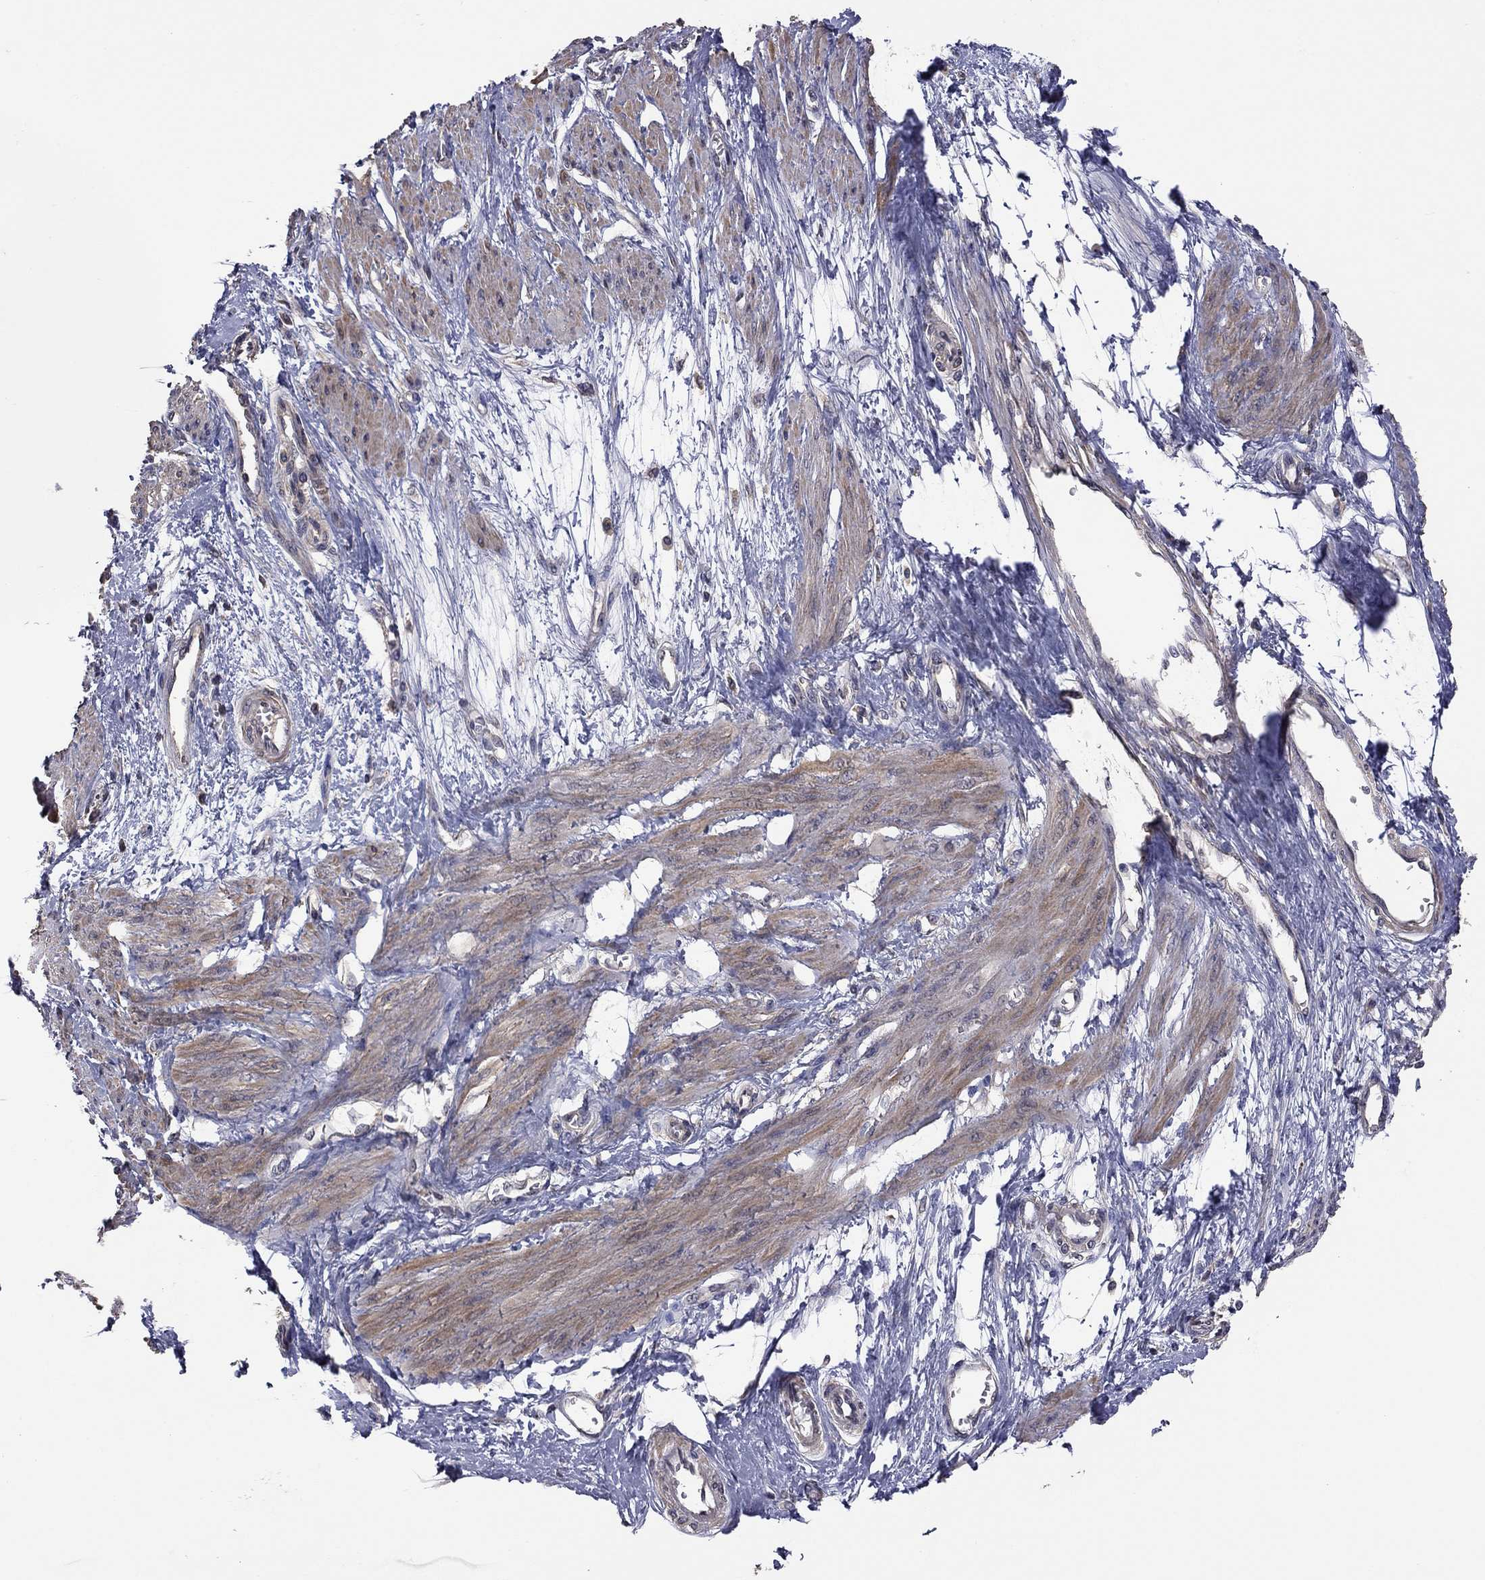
{"staining": {"intensity": "moderate", "quantity": "25%-75%", "location": "cytoplasmic/membranous"}, "tissue": "smooth muscle", "cell_type": "Smooth muscle cells", "image_type": "normal", "snomed": [{"axis": "morphology", "description": "Normal tissue, NOS"}, {"axis": "topography", "description": "Smooth muscle"}, {"axis": "topography", "description": "Uterus"}], "caption": "The micrograph displays a brown stain indicating the presence of a protein in the cytoplasmic/membranous of smooth muscle cells in smooth muscle. (IHC, brightfield microscopy, high magnification).", "gene": "TSNARE1", "patient": {"sex": "female", "age": 39}}